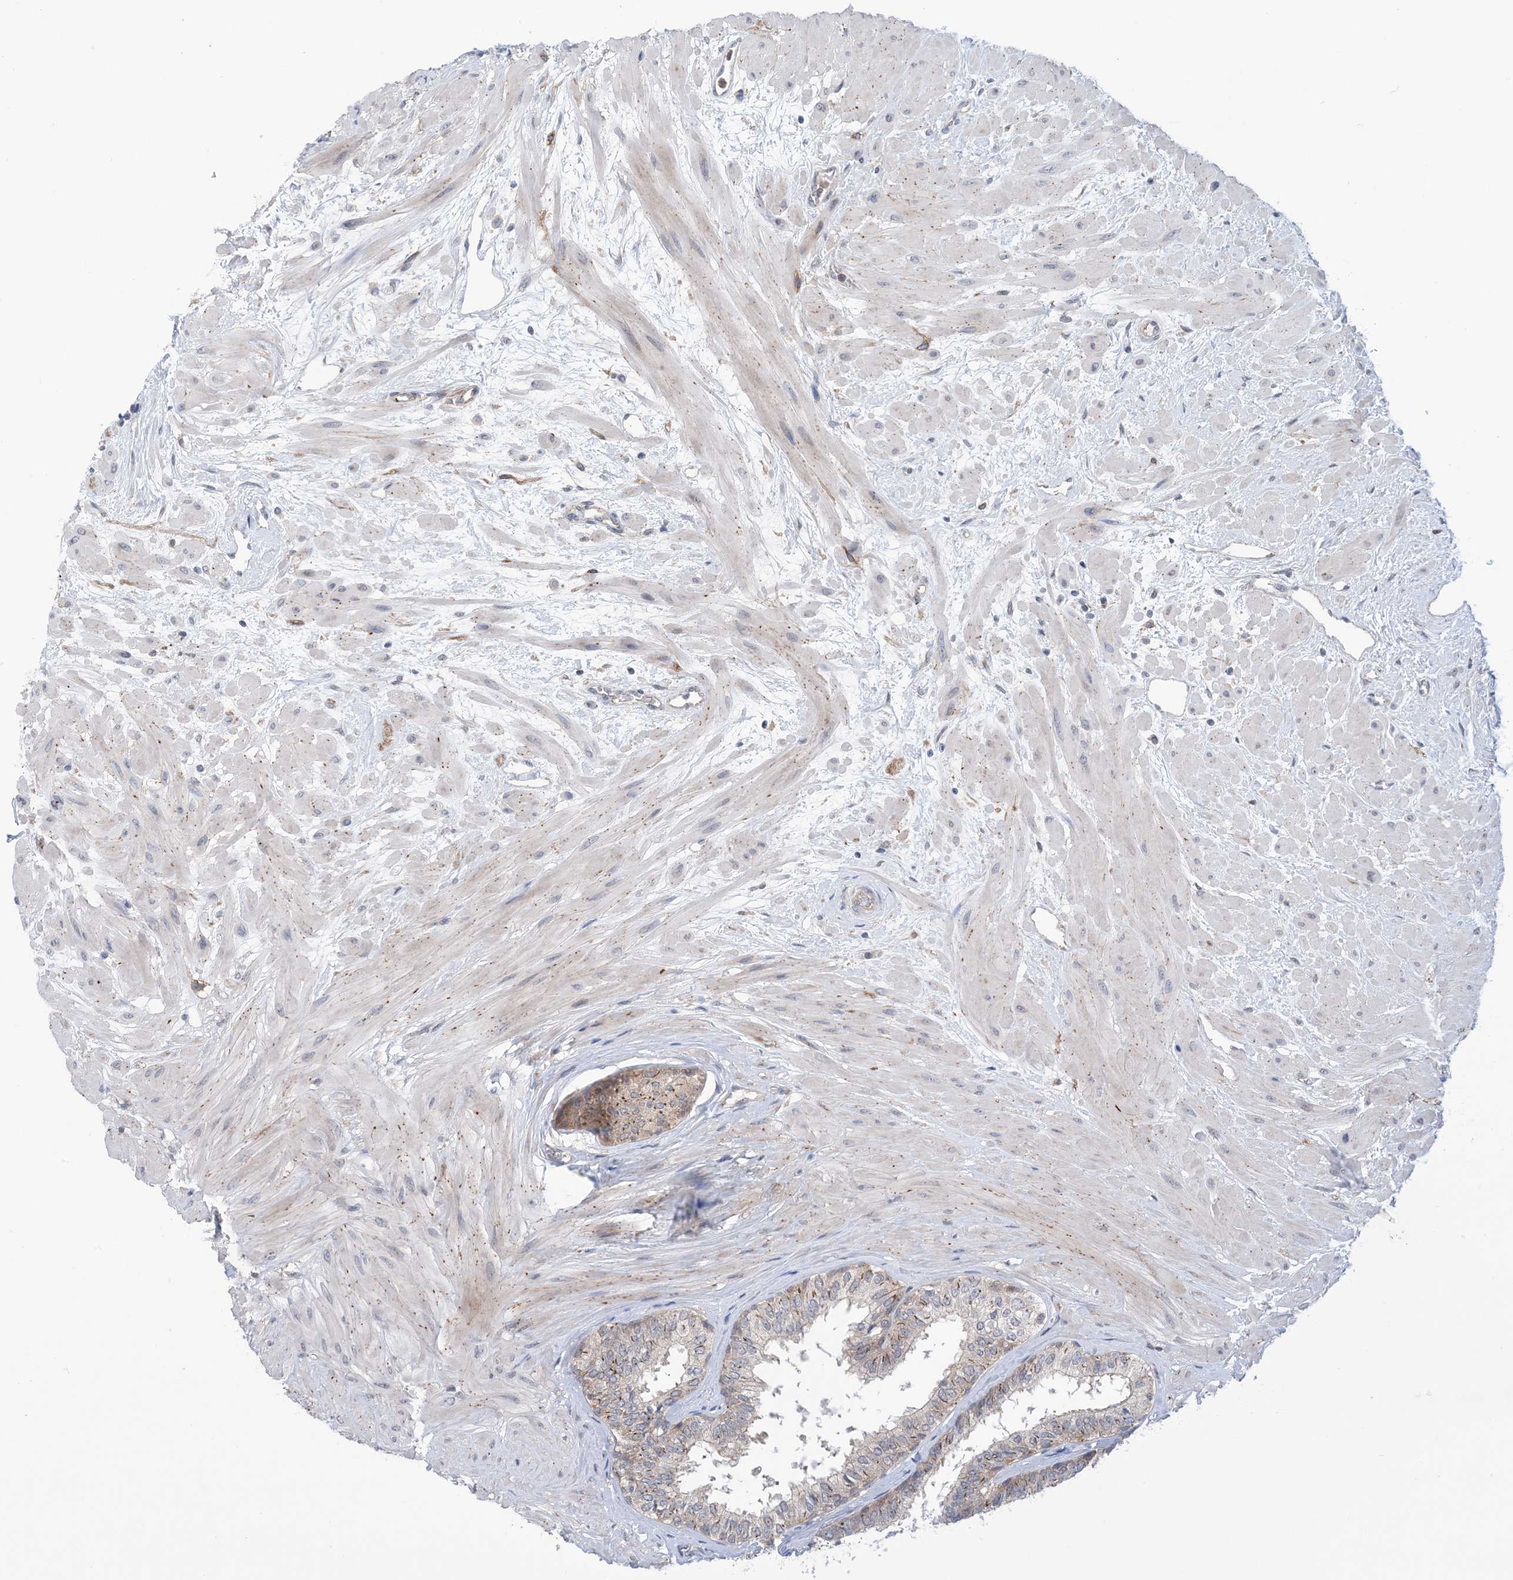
{"staining": {"intensity": "weak", "quantity": "<25%", "location": "cytoplasmic/membranous"}, "tissue": "prostate", "cell_type": "Glandular cells", "image_type": "normal", "snomed": [{"axis": "morphology", "description": "Normal tissue, NOS"}, {"axis": "topography", "description": "Prostate"}], "caption": "DAB immunohistochemical staining of normal prostate shows no significant staining in glandular cells. Brightfield microscopy of IHC stained with DAB (3,3'-diaminobenzidine) (brown) and hematoxylin (blue), captured at high magnification.", "gene": "EHBP1", "patient": {"sex": "male", "age": 48}}